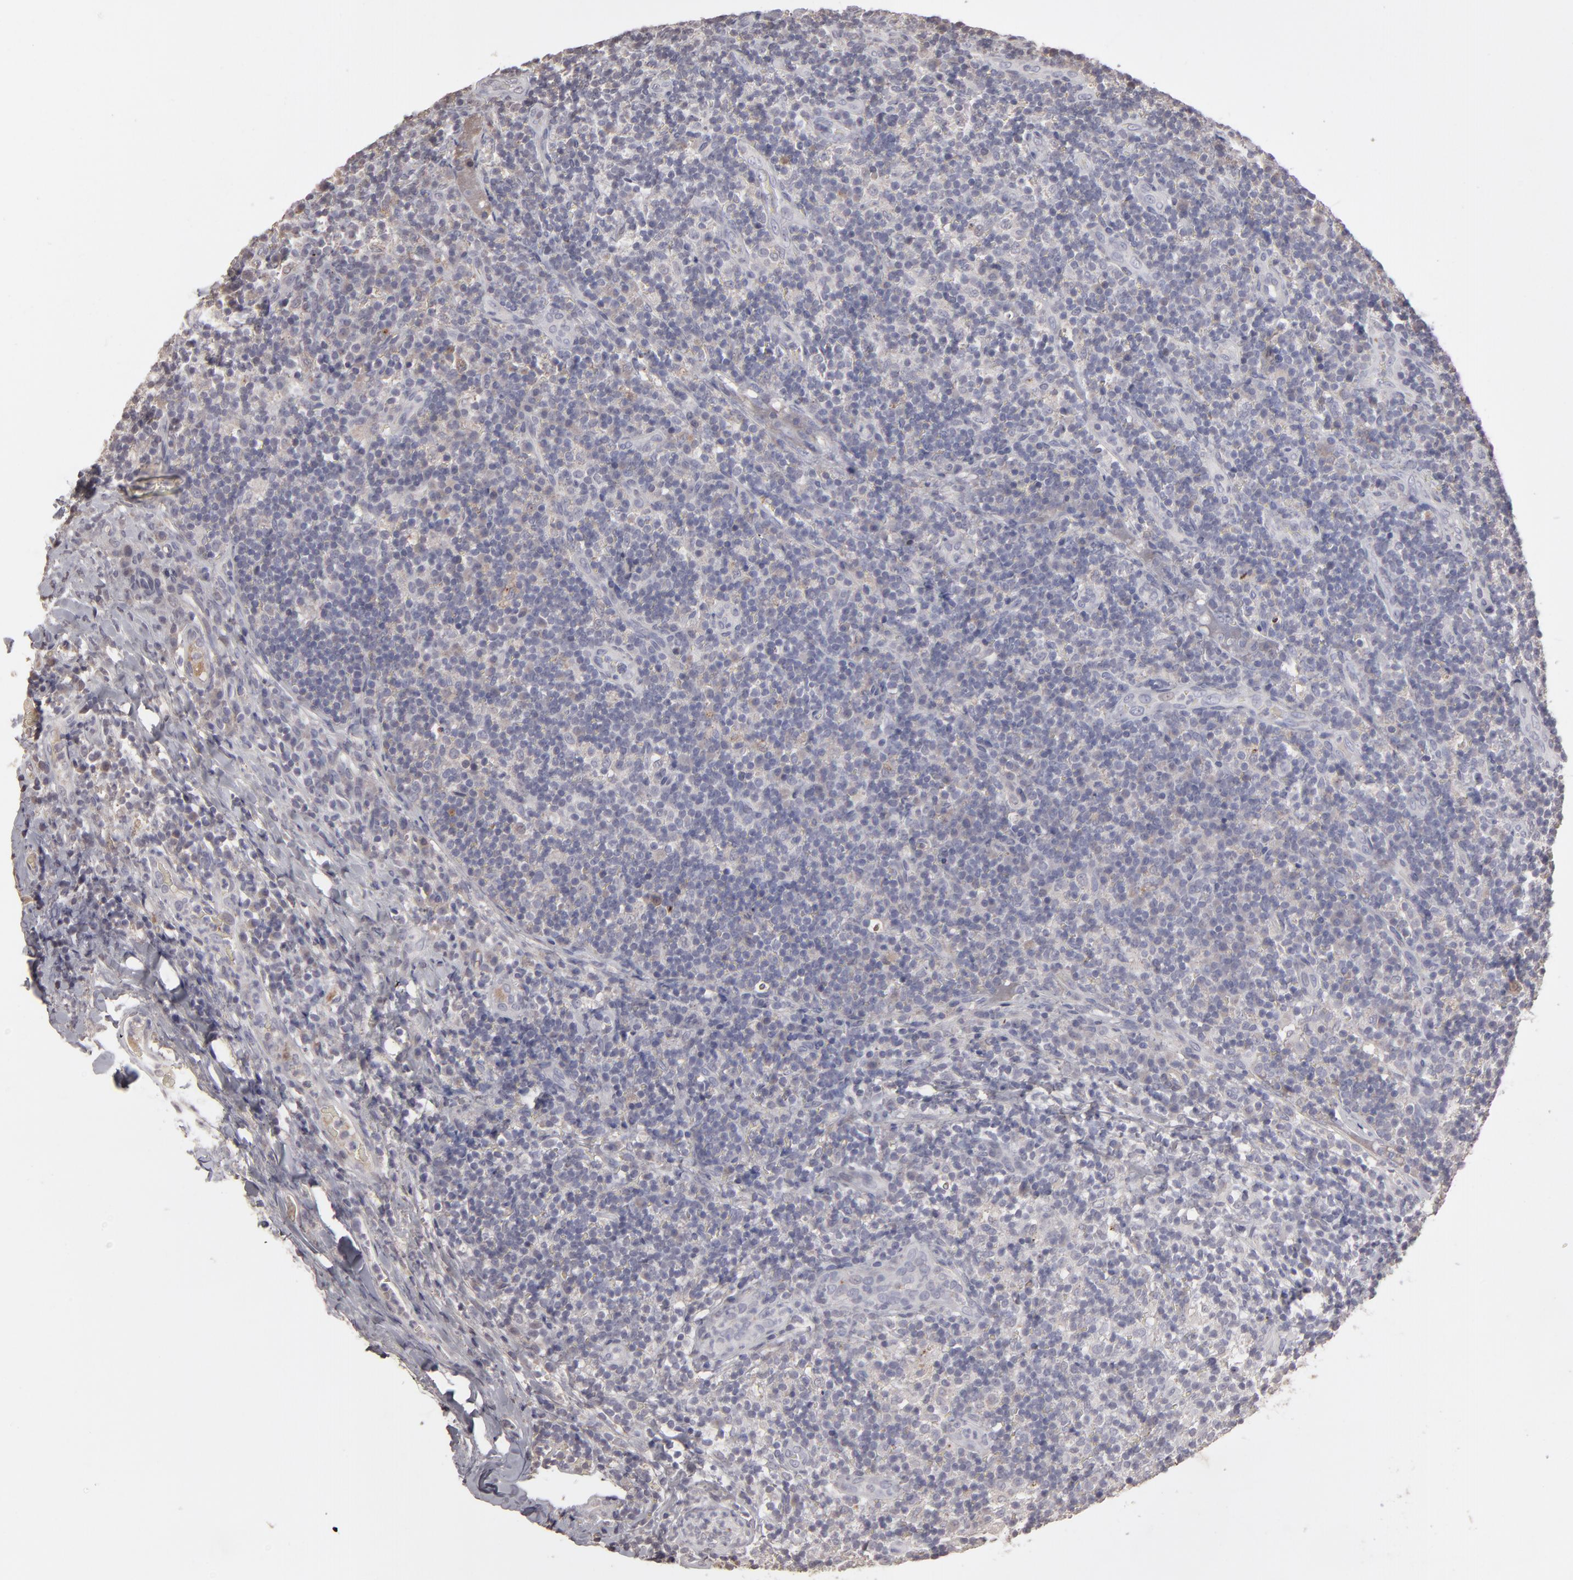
{"staining": {"intensity": "negative", "quantity": "none", "location": "none"}, "tissue": "lymph node", "cell_type": "Germinal center cells", "image_type": "normal", "snomed": [{"axis": "morphology", "description": "Normal tissue, NOS"}, {"axis": "morphology", "description": "Inflammation, NOS"}, {"axis": "topography", "description": "Lymph node"}], "caption": "This micrograph is of unremarkable lymph node stained with immunohistochemistry (IHC) to label a protein in brown with the nuclei are counter-stained blue. There is no expression in germinal center cells.", "gene": "ITGB5", "patient": {"sex": "male", "age": 46}}